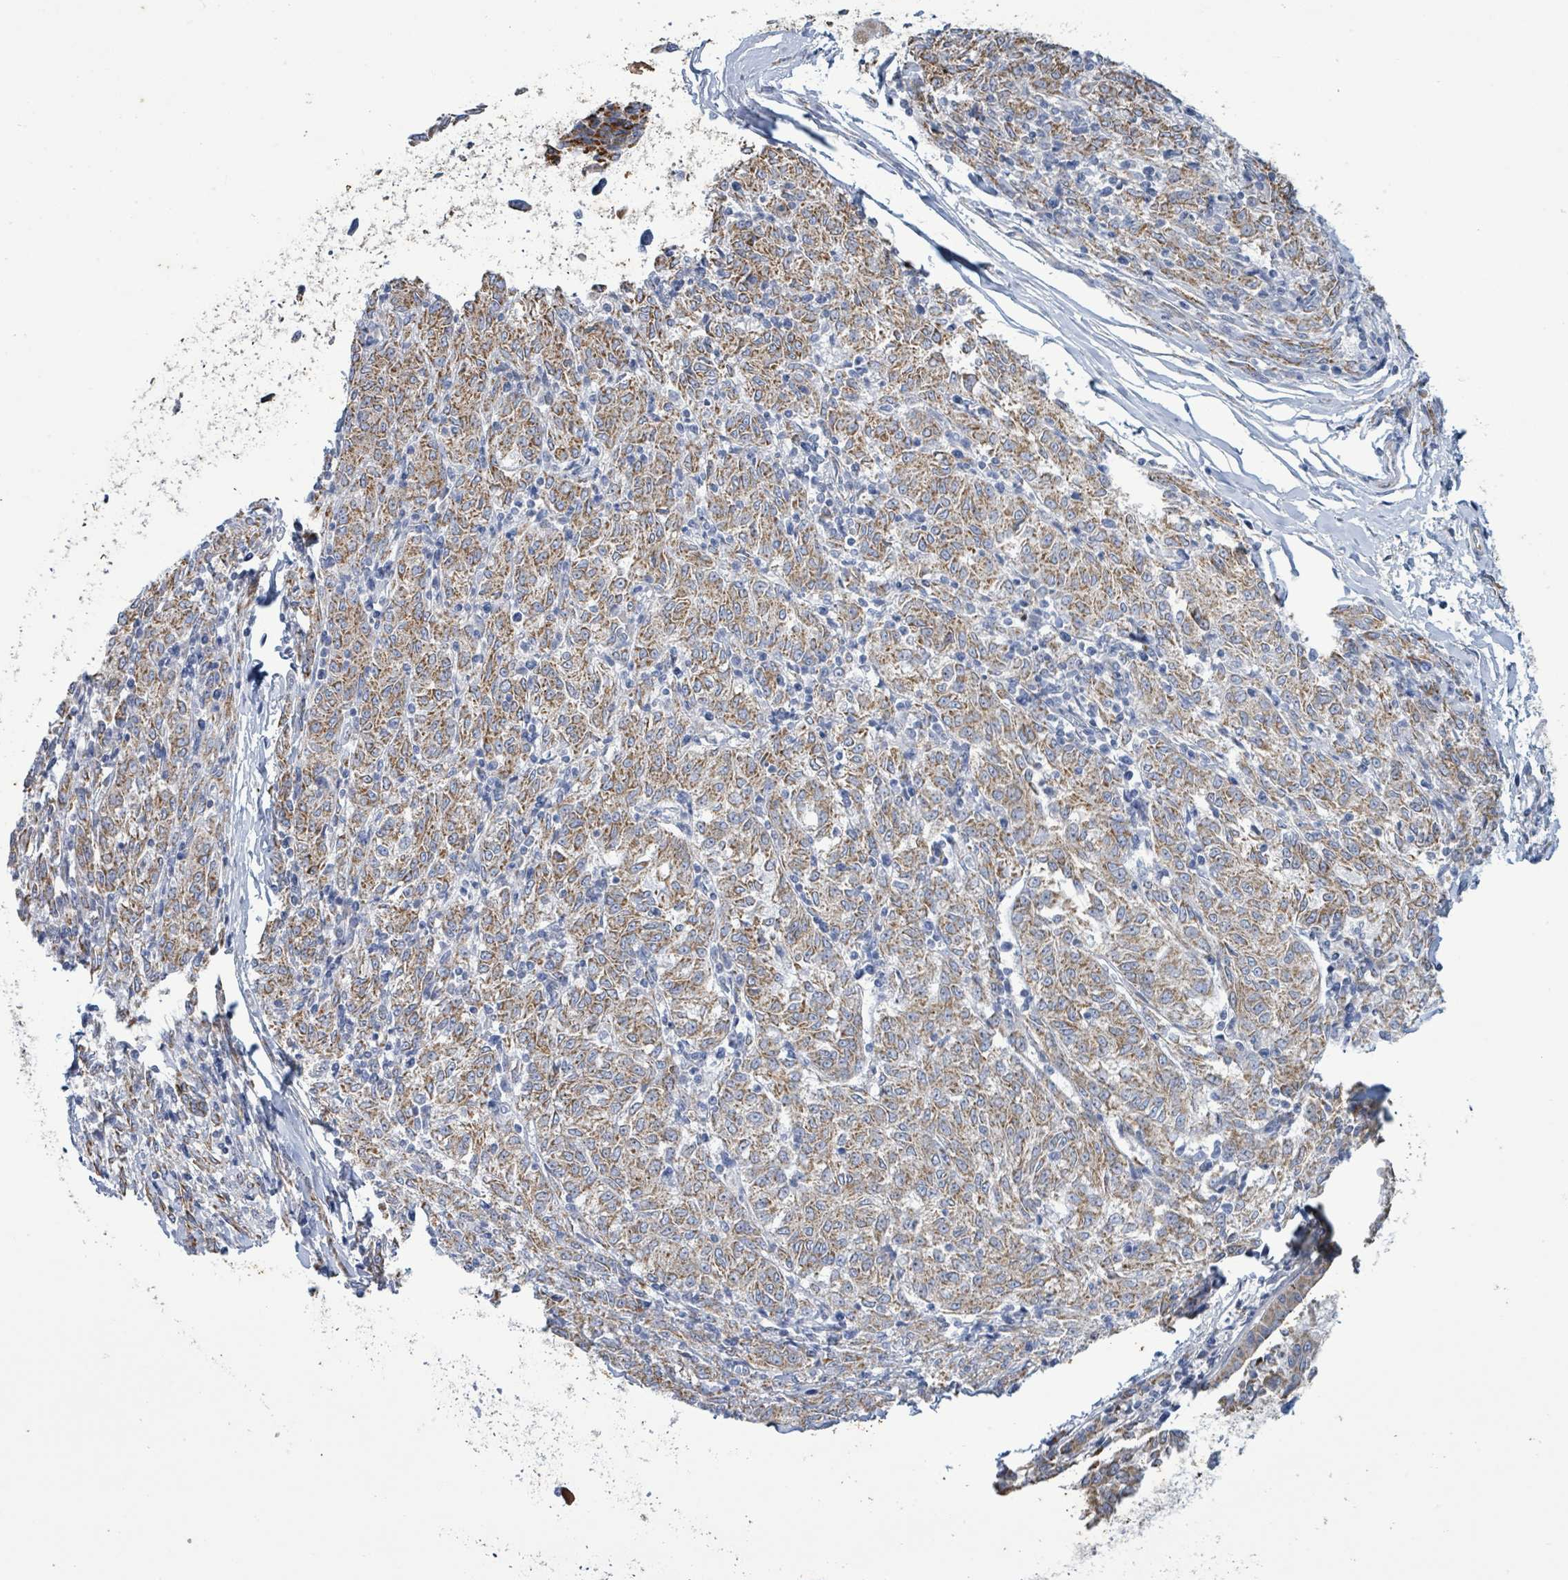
{"staining": {"intensity": "moderate", "quantity": "25%-75%", "location": "cytoplasmic/membranous"}, "tissue": "melanoma", "cell_type": "Tumor cells", "image_type": "cancer", "snomed": [{"axis": "morphology", "description": "Malignant melanoma, NOS"}, {"axis": "topography", "description": "Skin"}], "caption": "Human malignant melanoma stained for a protein (brown) shows moderate cytoplasmic/membranous positive positivity in about 25%-75% of tumor cells.", "gene": "ALG12", "patient": {"sex": "female", "age": 72}}